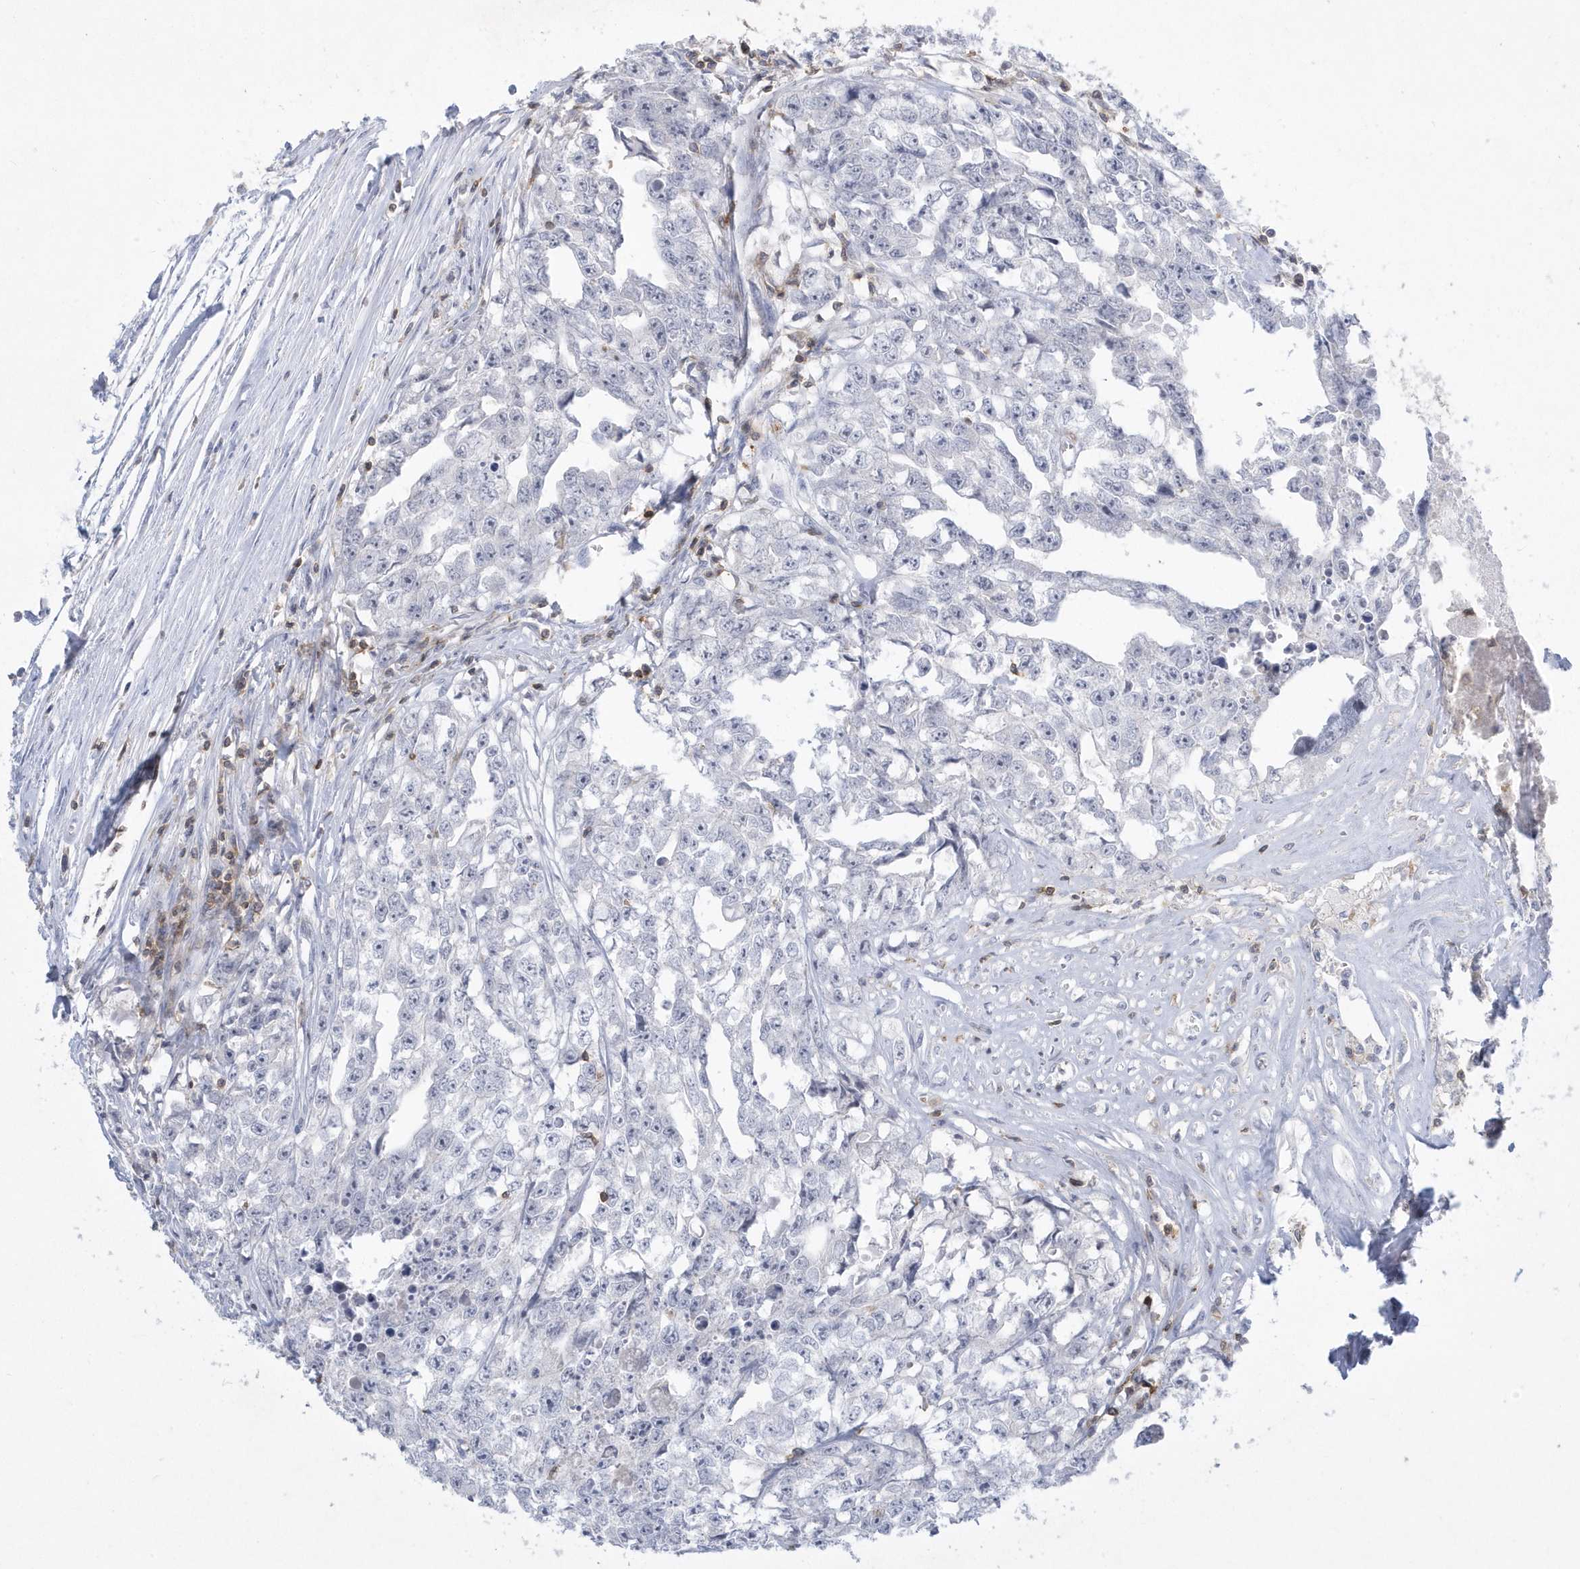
{"staining": {"intensity": "negative", "quantity": "none", "location": "none"}, "tissue": "testis cancer", "cell_type": "Tumor cells", "image_type": "cancer", "snomed": [{"axis": "morphology", "description": "Seminoma, NOS"}, {"axis": "morphology", "description": "Carcinoma, Embryonal, NOS"}, {"axis": "topography", "description": "Testis"}], "caption": "High power microscopy micrograph of an immunohistochemistry (IHC) histopathology image of testis cancer (embryonal carcinoma), revealing no significant staining in tumor cells.", "gene": "PSD4", "patient": {"sex": "male", "age": 43}}